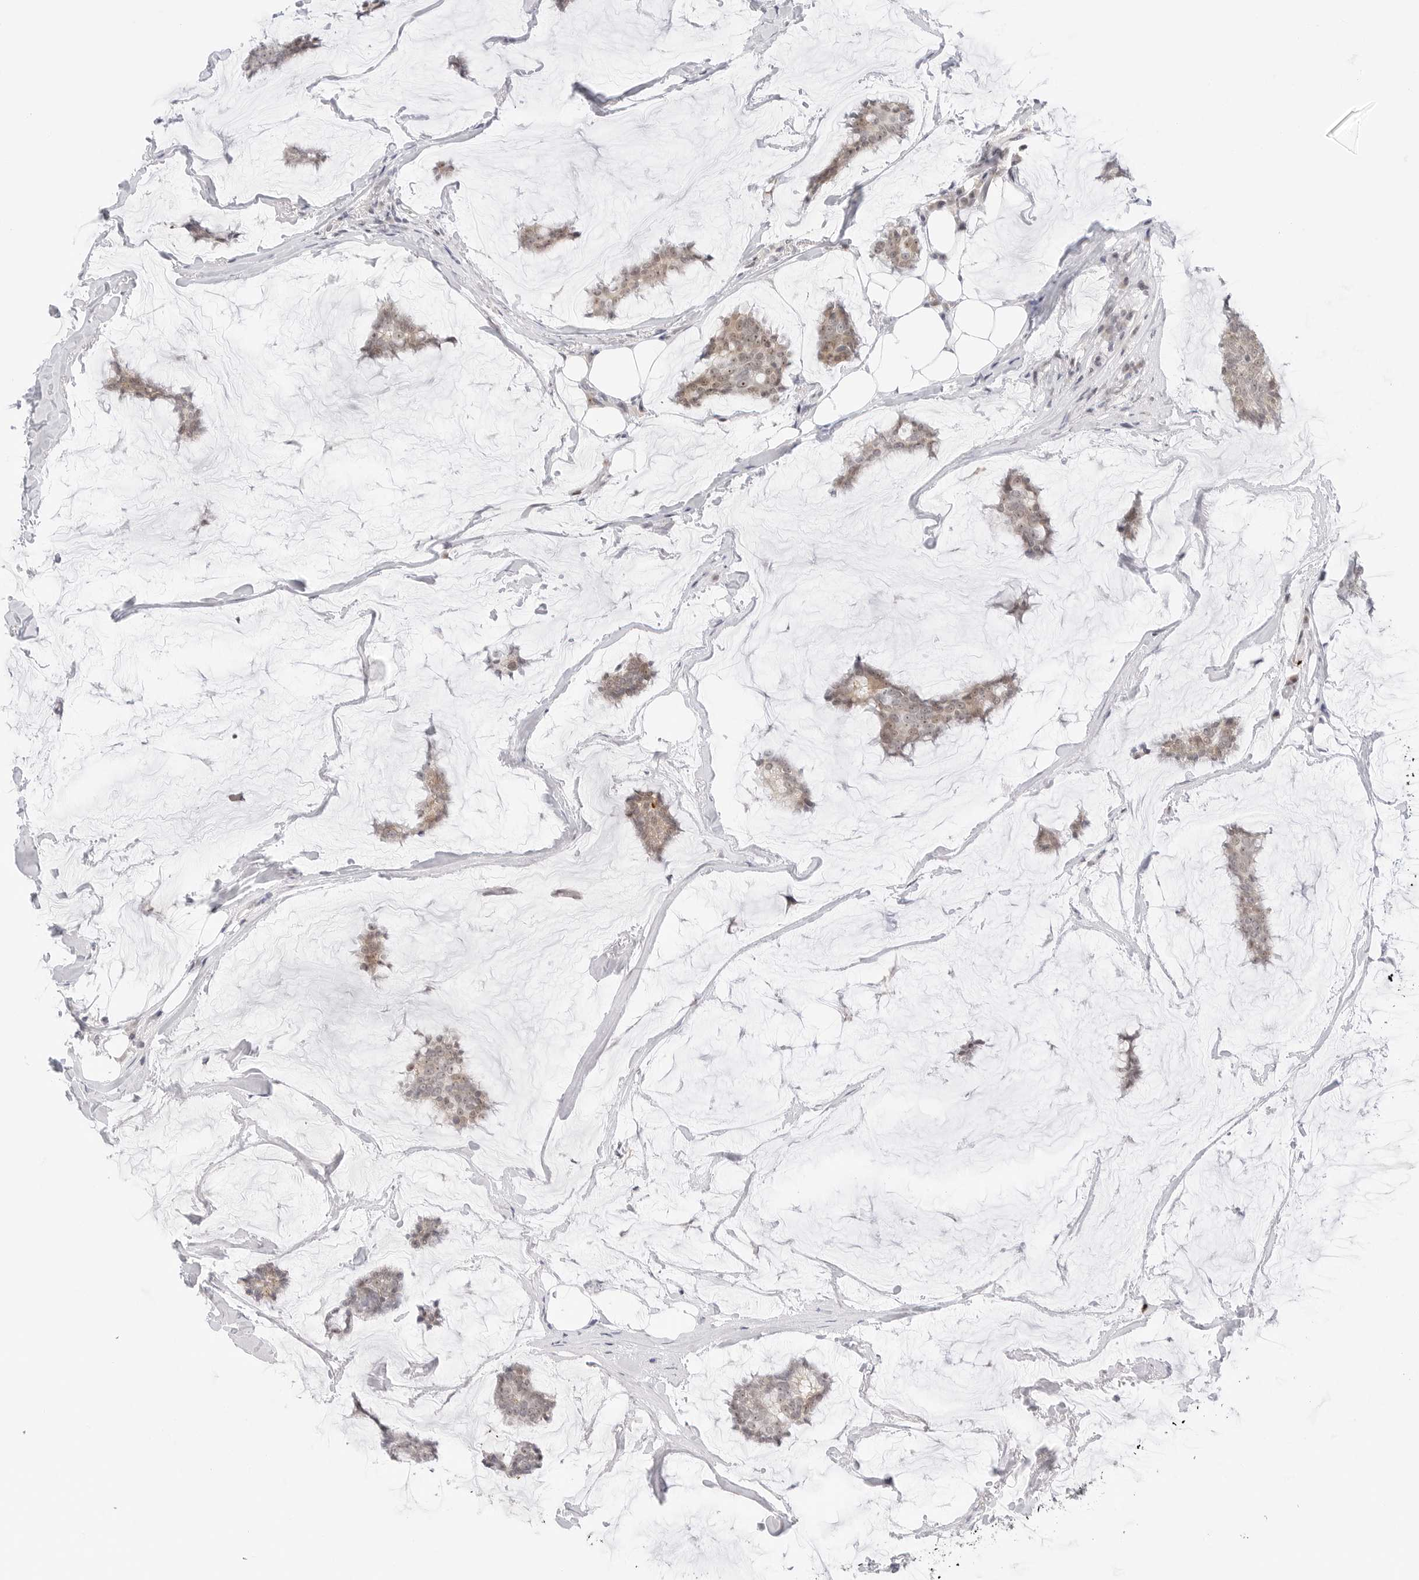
{"staining": {"intensity": "weak", "quantity": "25%-75%", "location": "cytoplasmic/membranous,nuclear"}, "tissue": "breast cancer", "cell_type": "Tumor cells", "image_type": "cancer", "snomed": [{"axis": "morphology", "description": "Duct carcinoma"}, {"axis": "topography", "description": "Breast"}], "caption": "Weak cytoplasmic/membranous and nuclear expression for a protein is present in about 25%-75% of tumor cells of breast cancer (invasive ductal carcinoma) using immunohistochemistry.", "gene": "HIPK3", "patient": {"sex": "female", "age": 93}}